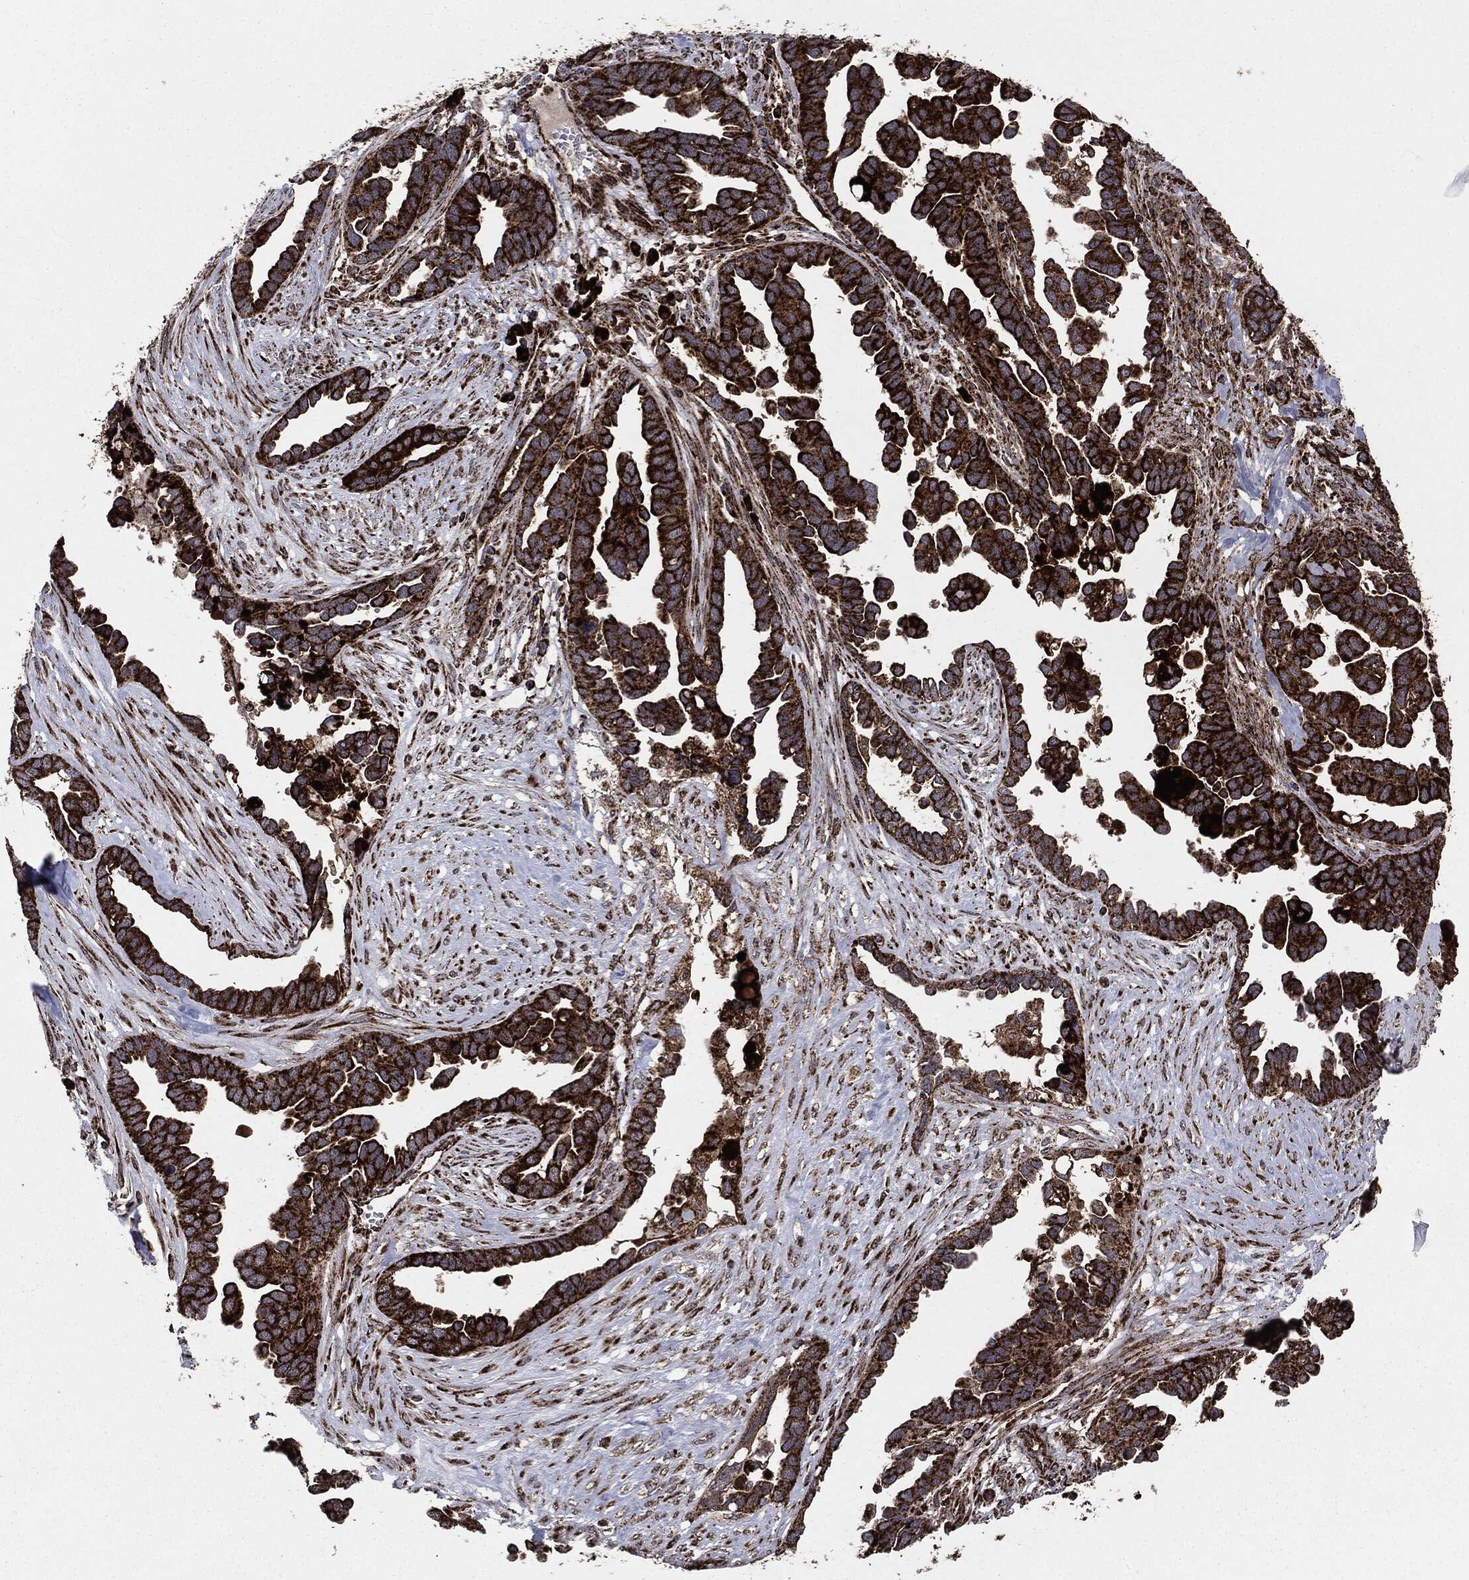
{"staining": {"intensity": "strong", "quantity": ">75%", "location": "cytoplasmic/membranous"}, "tissue": "ovarian cancer", "cell_type": "Tumor cells", "image_type": "cancer", "snomed": [{"axis": "morphology", "description": "Cystadenocarcinoma, serous, NOS"}, {"axis": "topography", "description": "Ovary"}], "caption": "The image exhibits staining of ovarian serous cystadenocarcinoma, revealing strong cytoplasmic/membranous protein positivity (brown color) within tumor cells. The staining was performed using DAB (3,3'-diaminobenzidine) to visualize the protein expression in brown, while the nuclei were stained in blue with hematoxylin (Magnification: 20x).", "gene": "MAP2K1", "patient": {"sex": "female", "age": 54}}